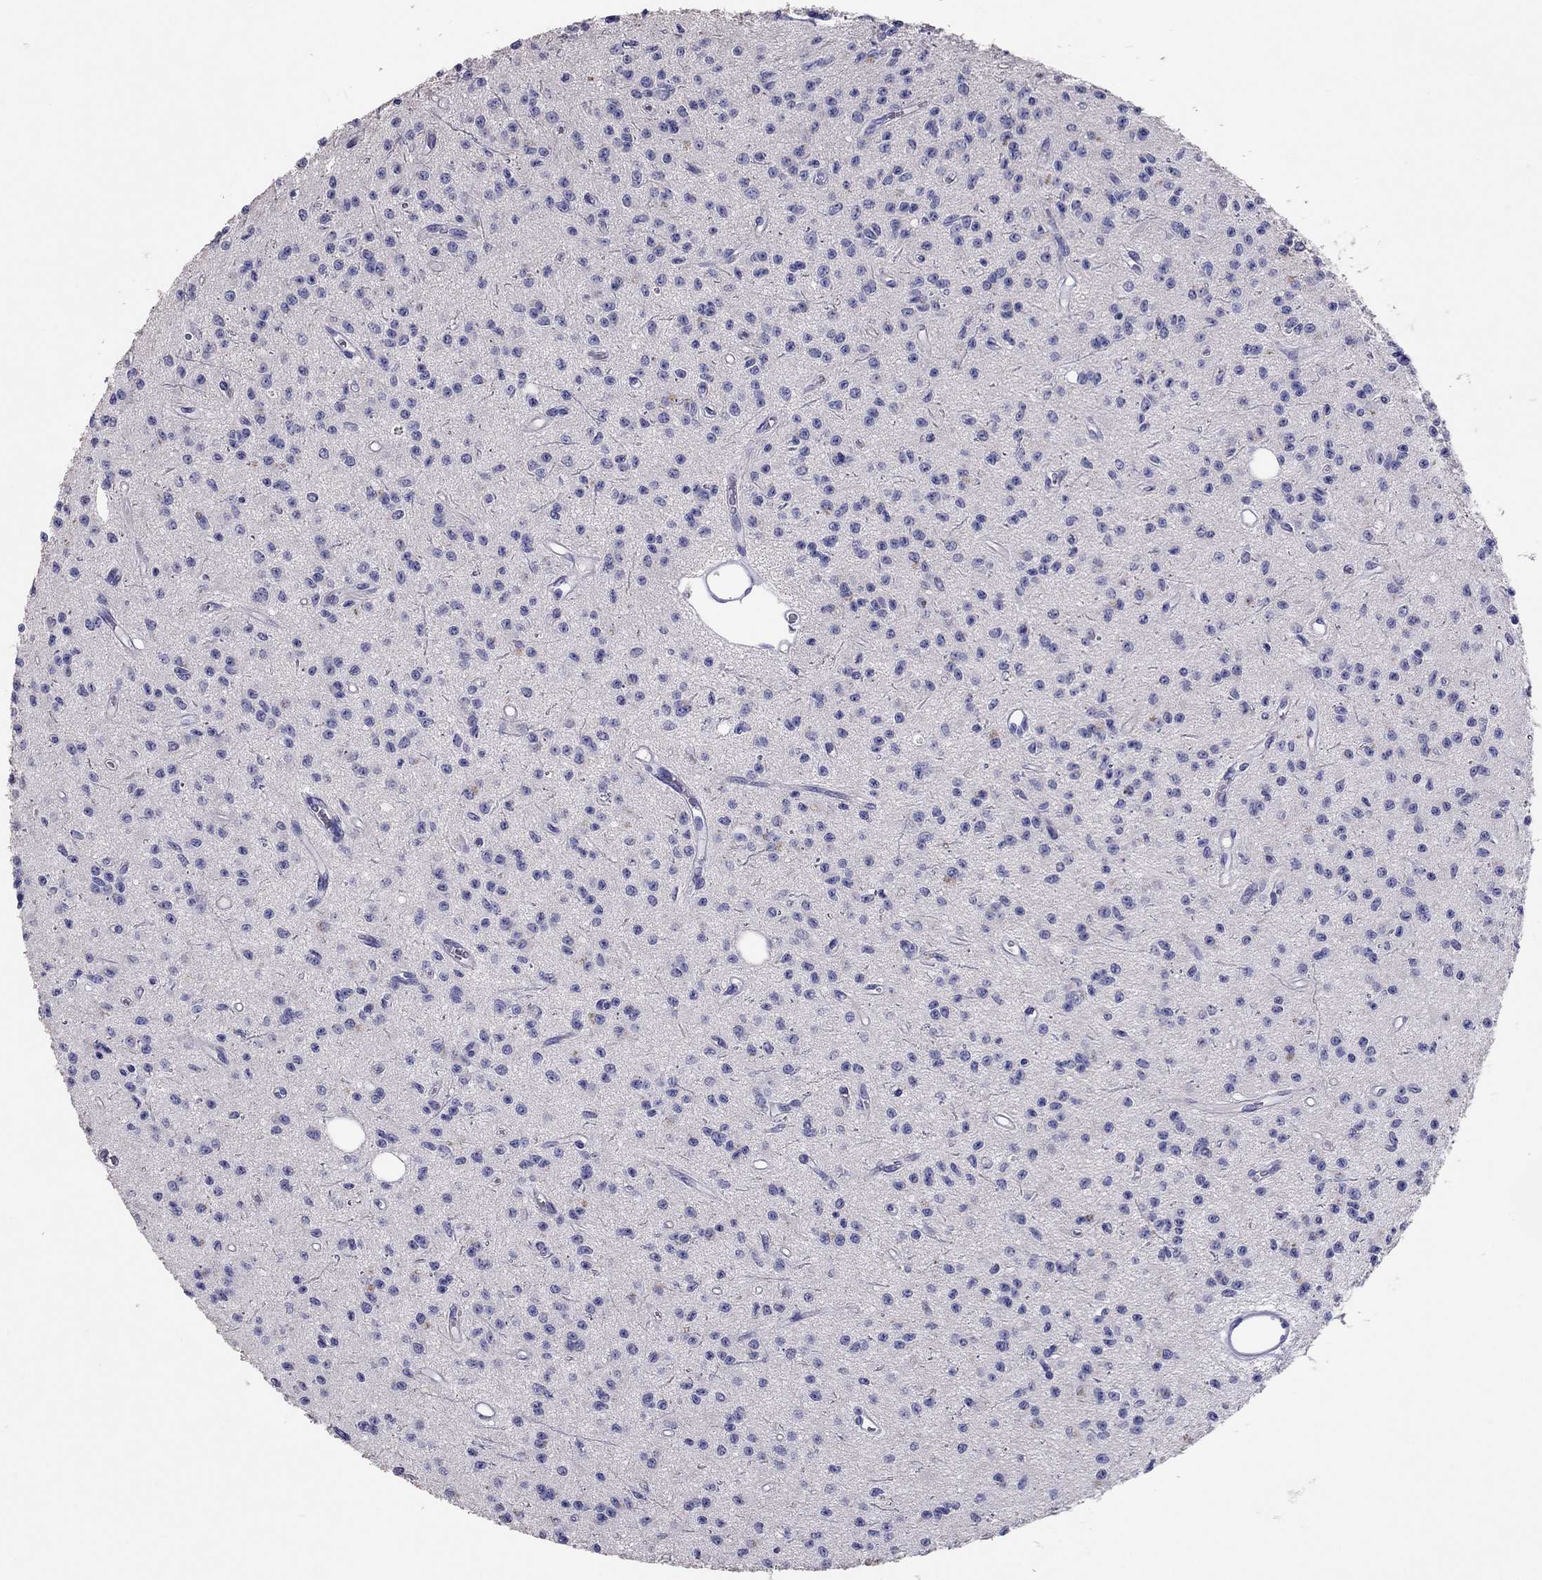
{"staining": {"intensity": "negative", "quantity": "none", "location": "none"}, "tissue": "glioma", "cell_type": "Tumor cells", "image_type": "cancer", "snomed": [{"axis": "morphology", "description": "Glioma, malignant, Low grade"}, {"axis": "topography", "description": "Brain"}], "caption": "This is an immunohistochemistry (IHC) photomicrograph of human malignant glioma (low-grade). There is no staining in tumor cells.", "gene": "CALHM1", "patient": {"sex": "female", "age": 45}}